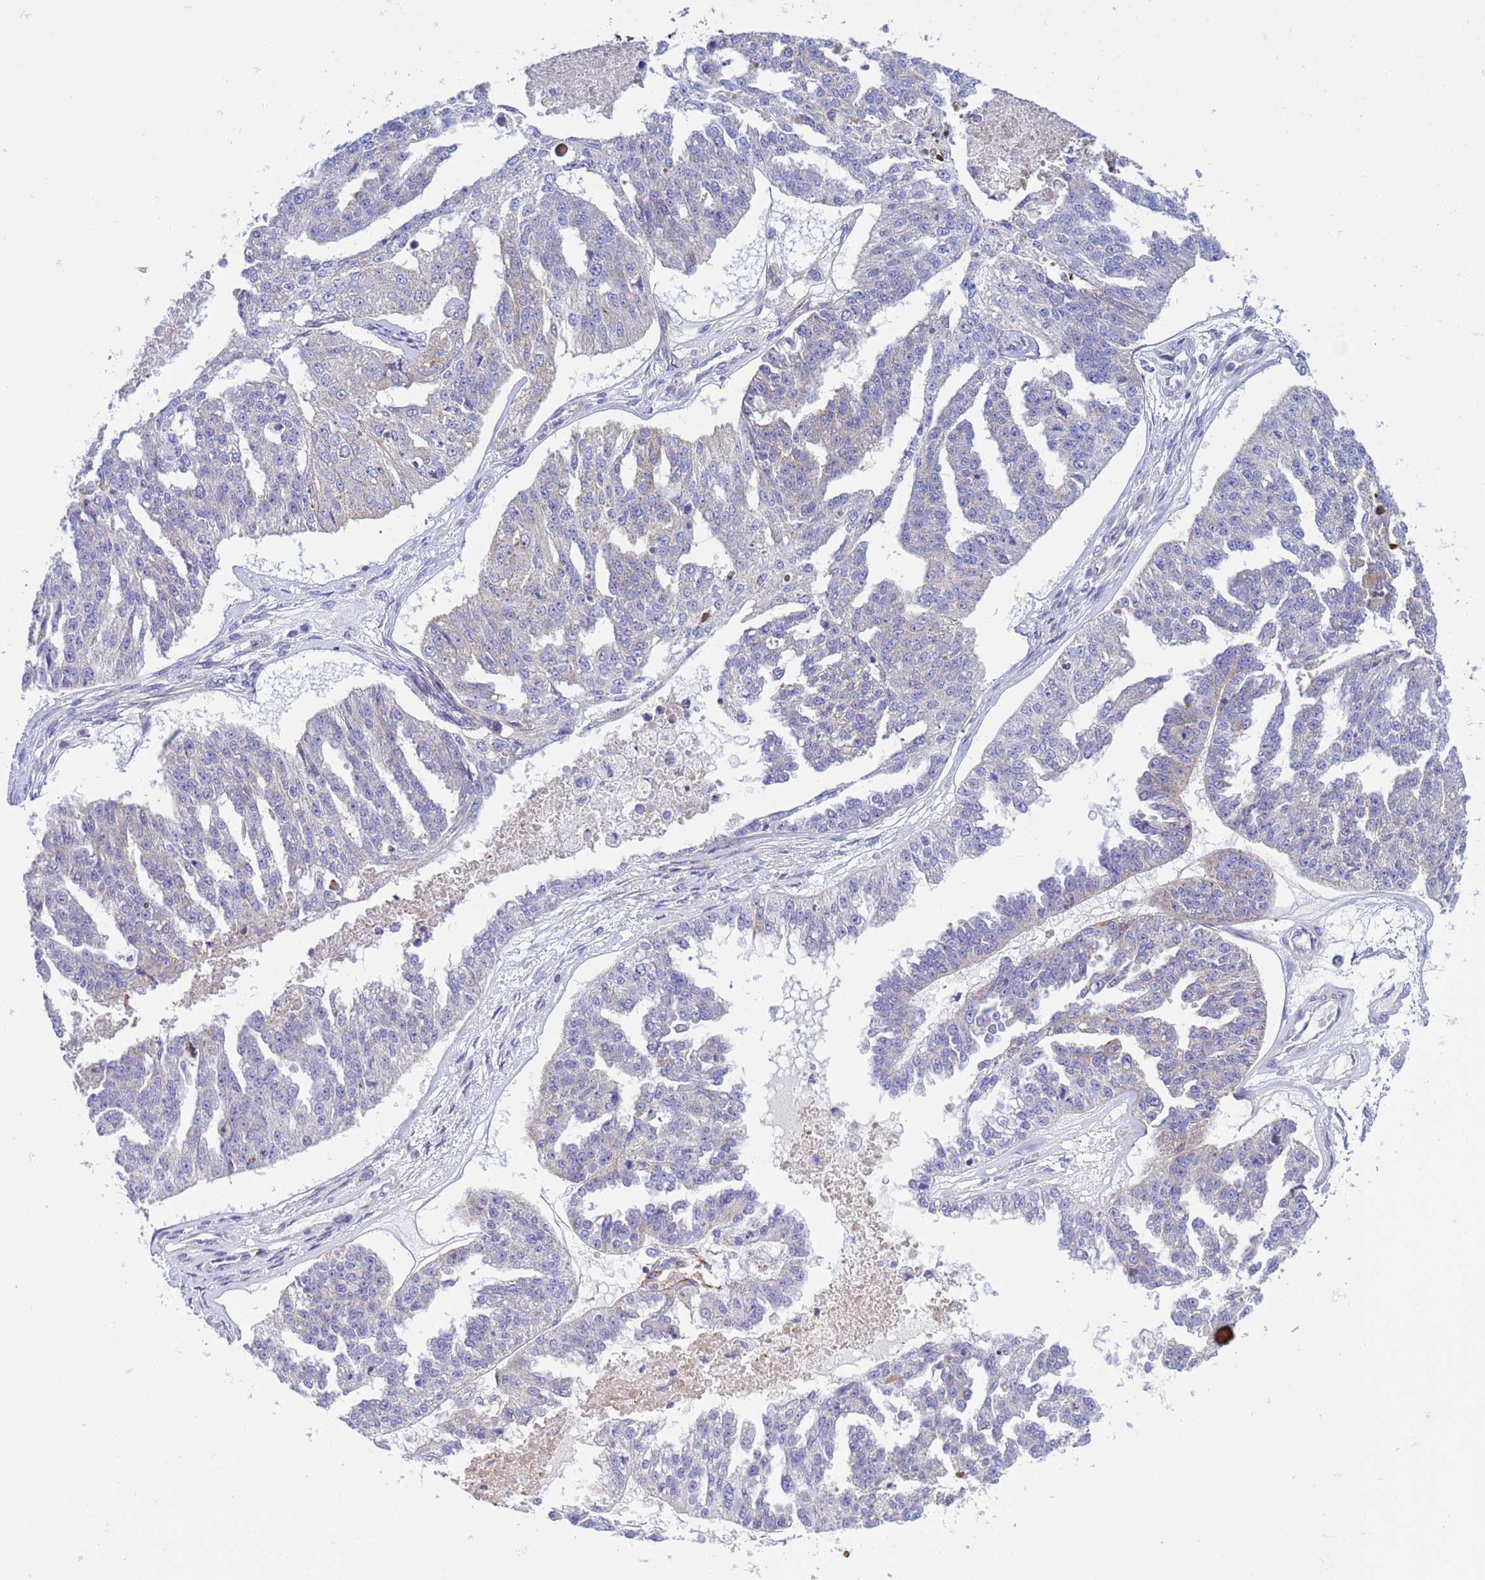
{"staining": {"intensity": "negative", "quantity": "none", "location": "none"}, "tissue": "ovarian cancer", "cell_type": "Tumor cells", "image_type": "cancer", "snomed": [{"axis": "morphology", "description": "Cystadenocarcinoma, serous, NOS"}, {"axis": "topography", "description": "Ovary"}], "caption": "Immunohistochemistry (IHC) histopathology image of neoplastic tissue: ovarian cancer stained with DAB shows no significant protein expression in tumor cells.", "gene": "P2RX7", "patient": {"sex": "female", "age": 58}}